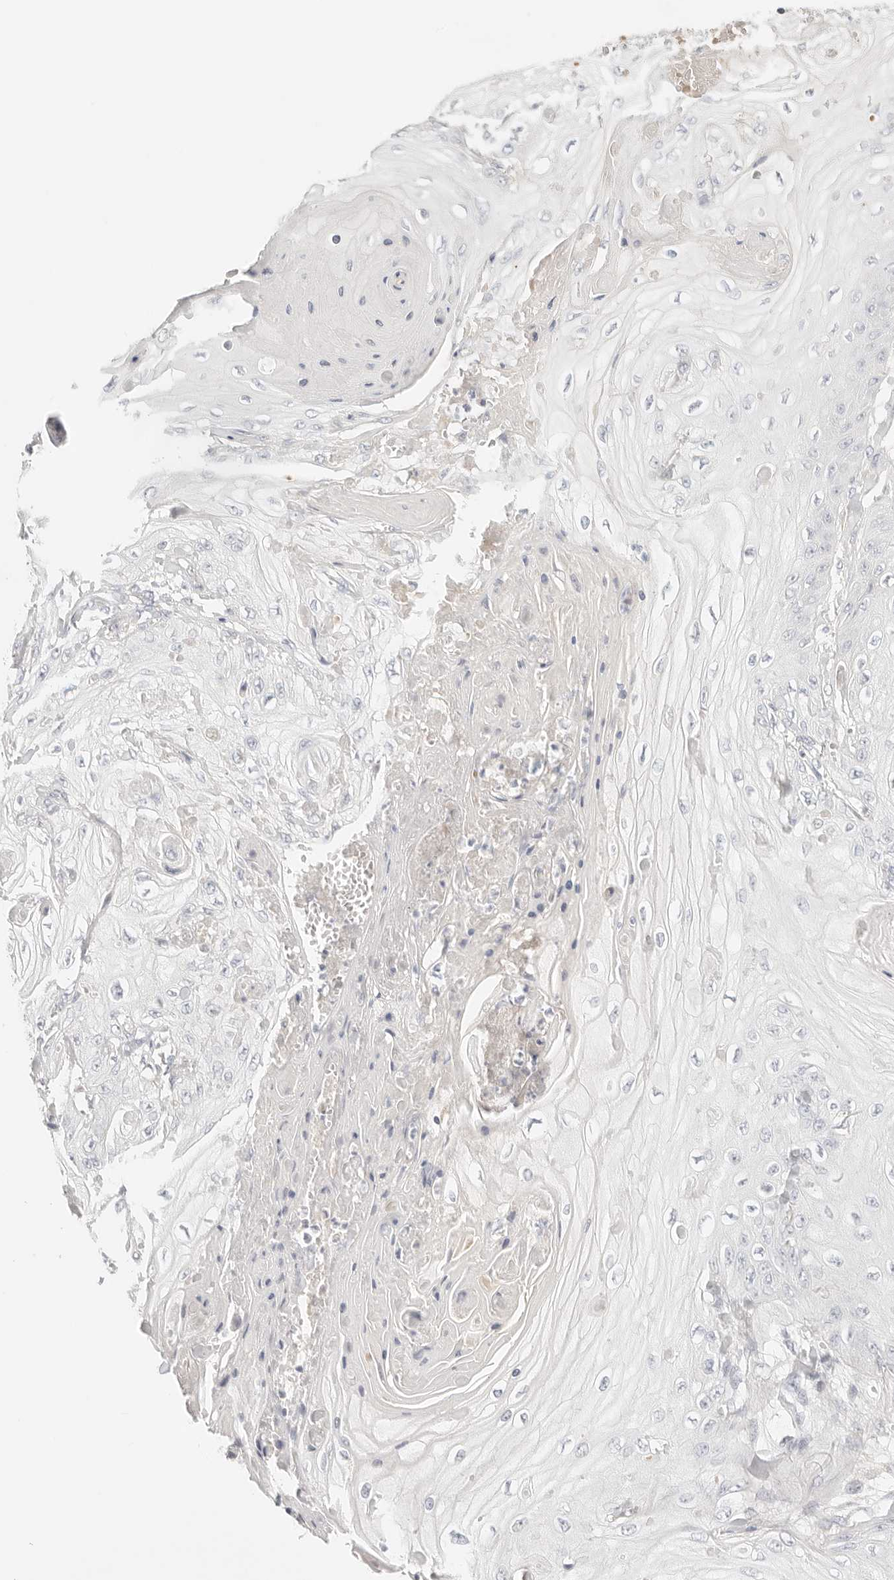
{"staining": {"intensity": "negative", "quantity": "none", "location": "none"}, "tissue": "skin cancer", "cell_type": "Tumor cells", "image_type": "cancer", "snomed": [{"axis": "morphology", "description": "Squamous cell carcinoma, NOS"}, {"axis": "topography", "description": "Skin"}], "caption": "Tumor cells show no significant positivity in squamous cell carcinoma (skin). (IHC, brightfield microscopy, high magnification).", "gene": "SPHK1", "patient": {"sex": "male", "age": 74}}